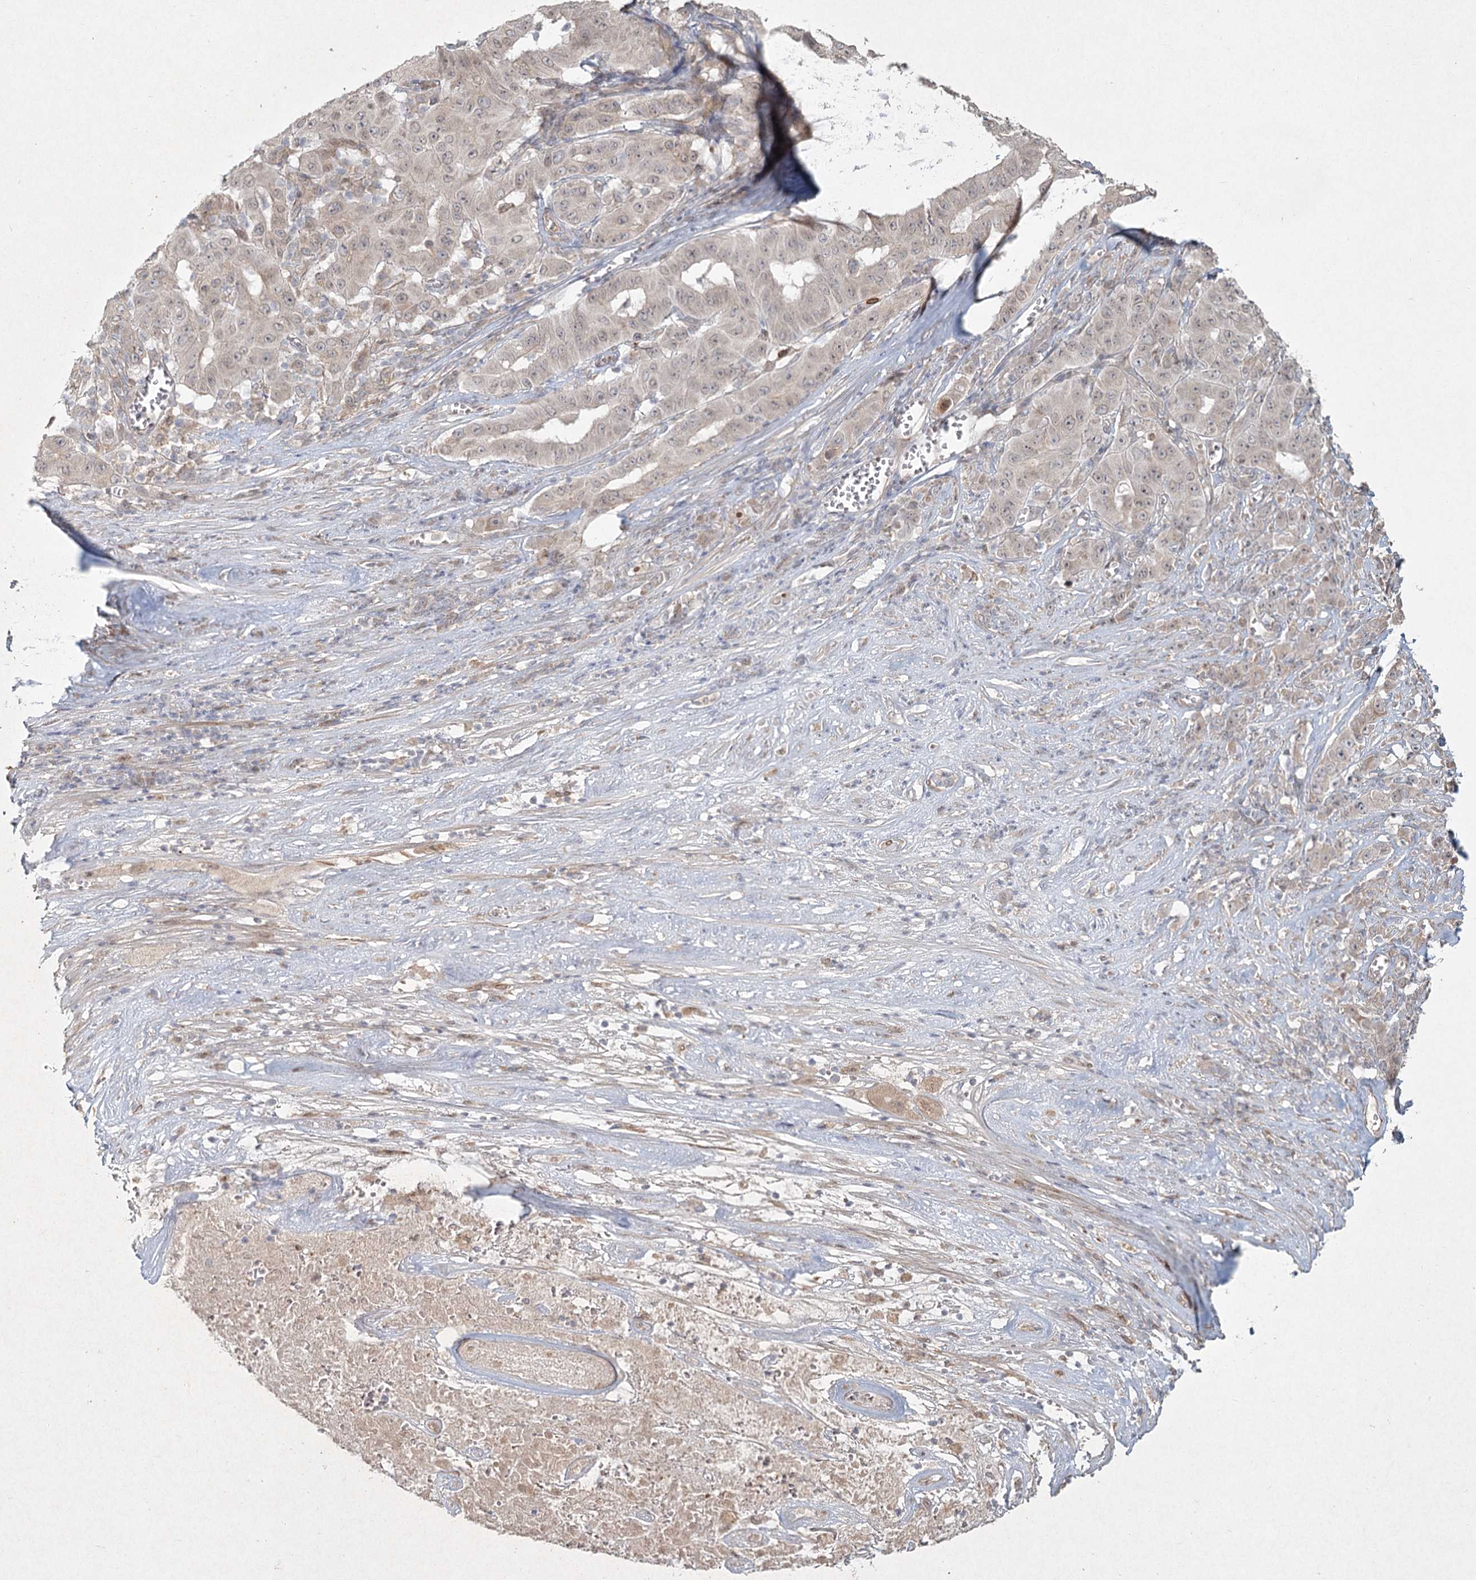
{"staining": {"intensity": "negative", "quantity": "none", "location": "none"}, "tissue": "pancreatic cancer", "cell_type": "Tumor cells", "image_type": "cancer", "snomed": [{"axis": "morphology", "description": "Adenocarcinoma, NOS"}, {"axis": "topography", "description": "Pancreas"}], "caption": "Immunohistochemical staining of adenocarcinoma (pancreatic) displays no significant positivity in tumor cells. Nuclei are stained in blue.", "gene": "LRP2BP", "patient": {"sex": "male", "age": 63}}